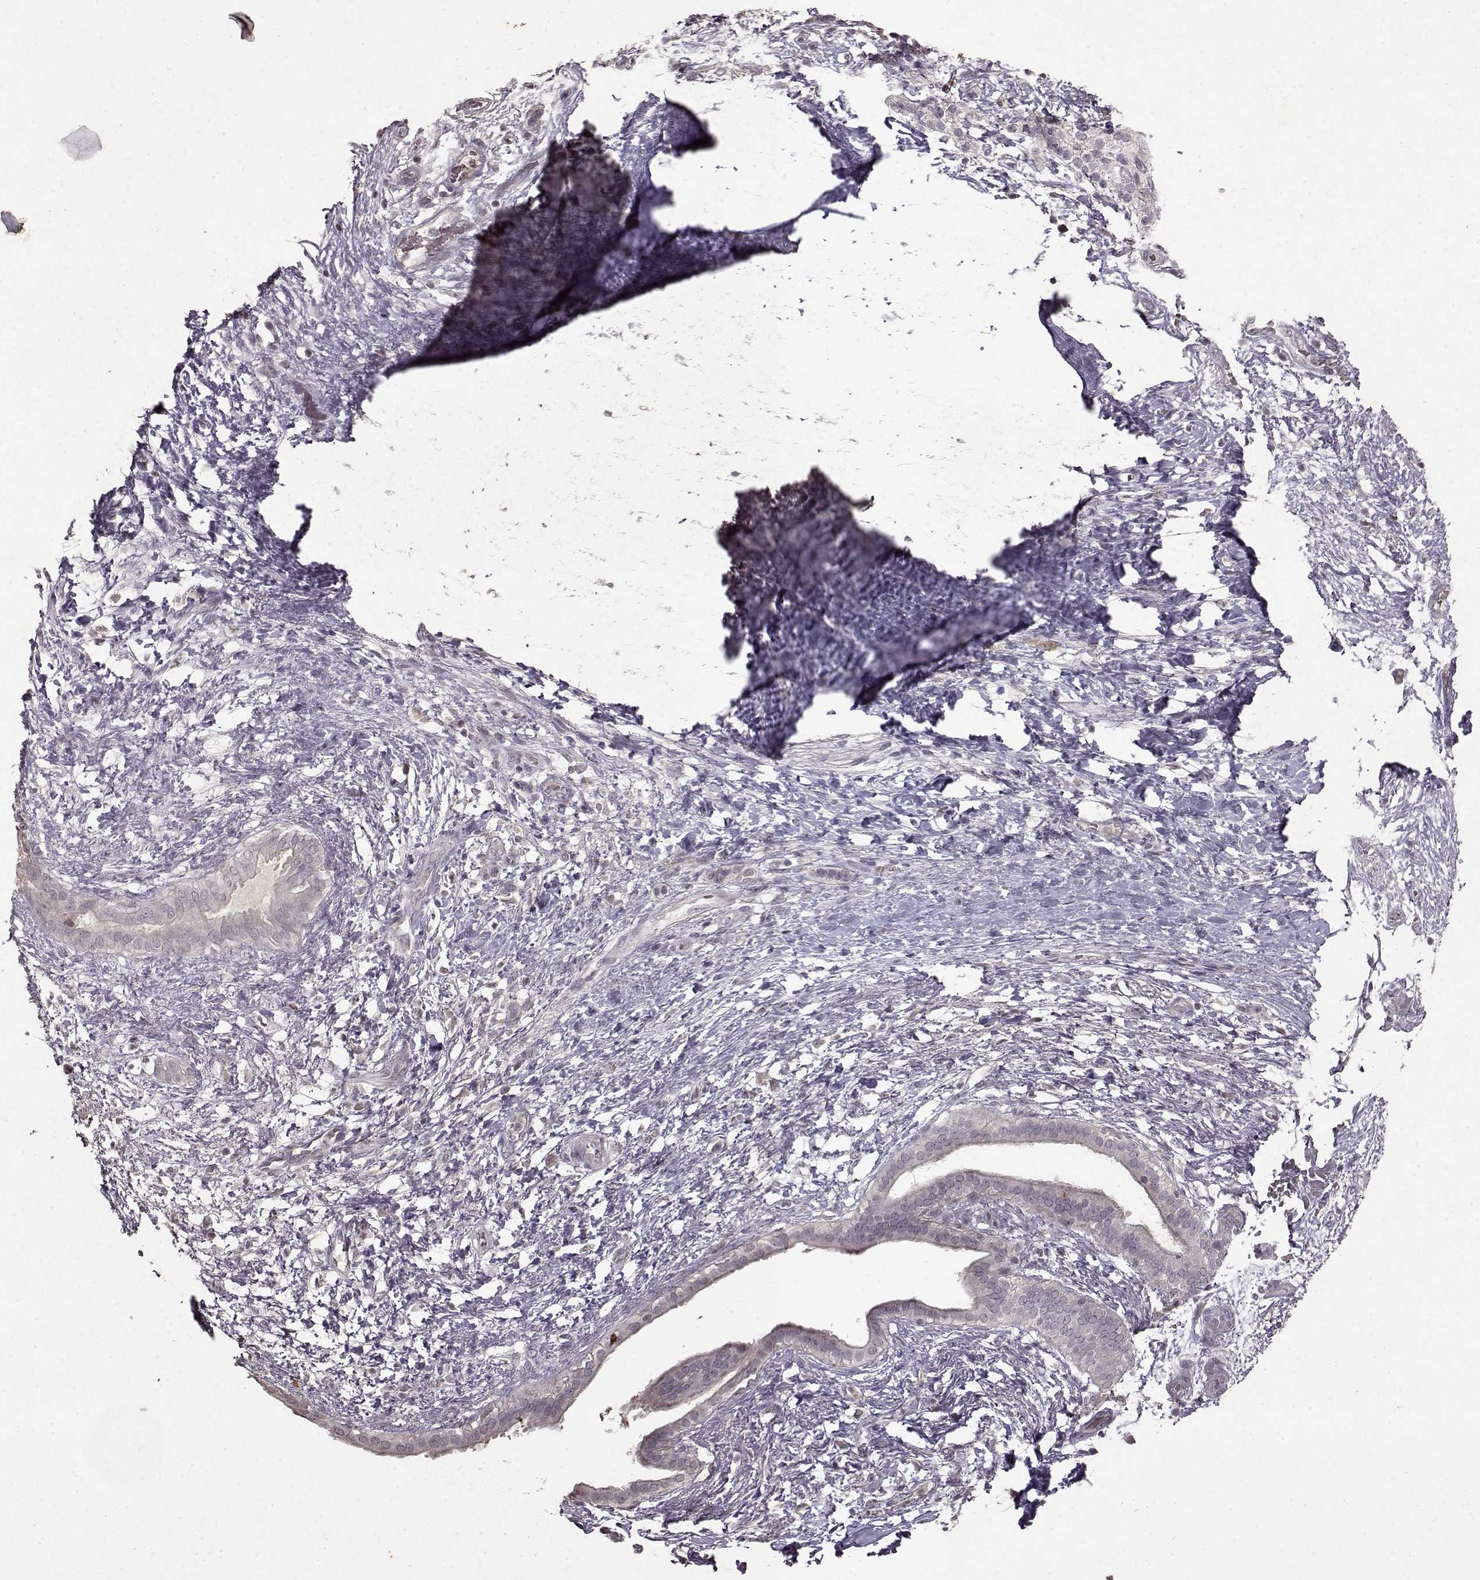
{"staining": {"intensity": "negative", "quantity": "none", "location": "none"}, "tissue": "pancreatic cancer", "cell_type": "Tumor cells", "image_type": "cancer", "snomed": [{"axis": "morphology", "description": "Adenocarcinoma, NOS"}, {"axis": "topography", "description": "Pancreas"}], "caption": "Human pancreatic cancer (adenocarcinoma) stained for a protein using immunohistochemistry shows no expression in tumor cells.", "gene": "LHB", "patient": {"sex": "female", "age": 72}}